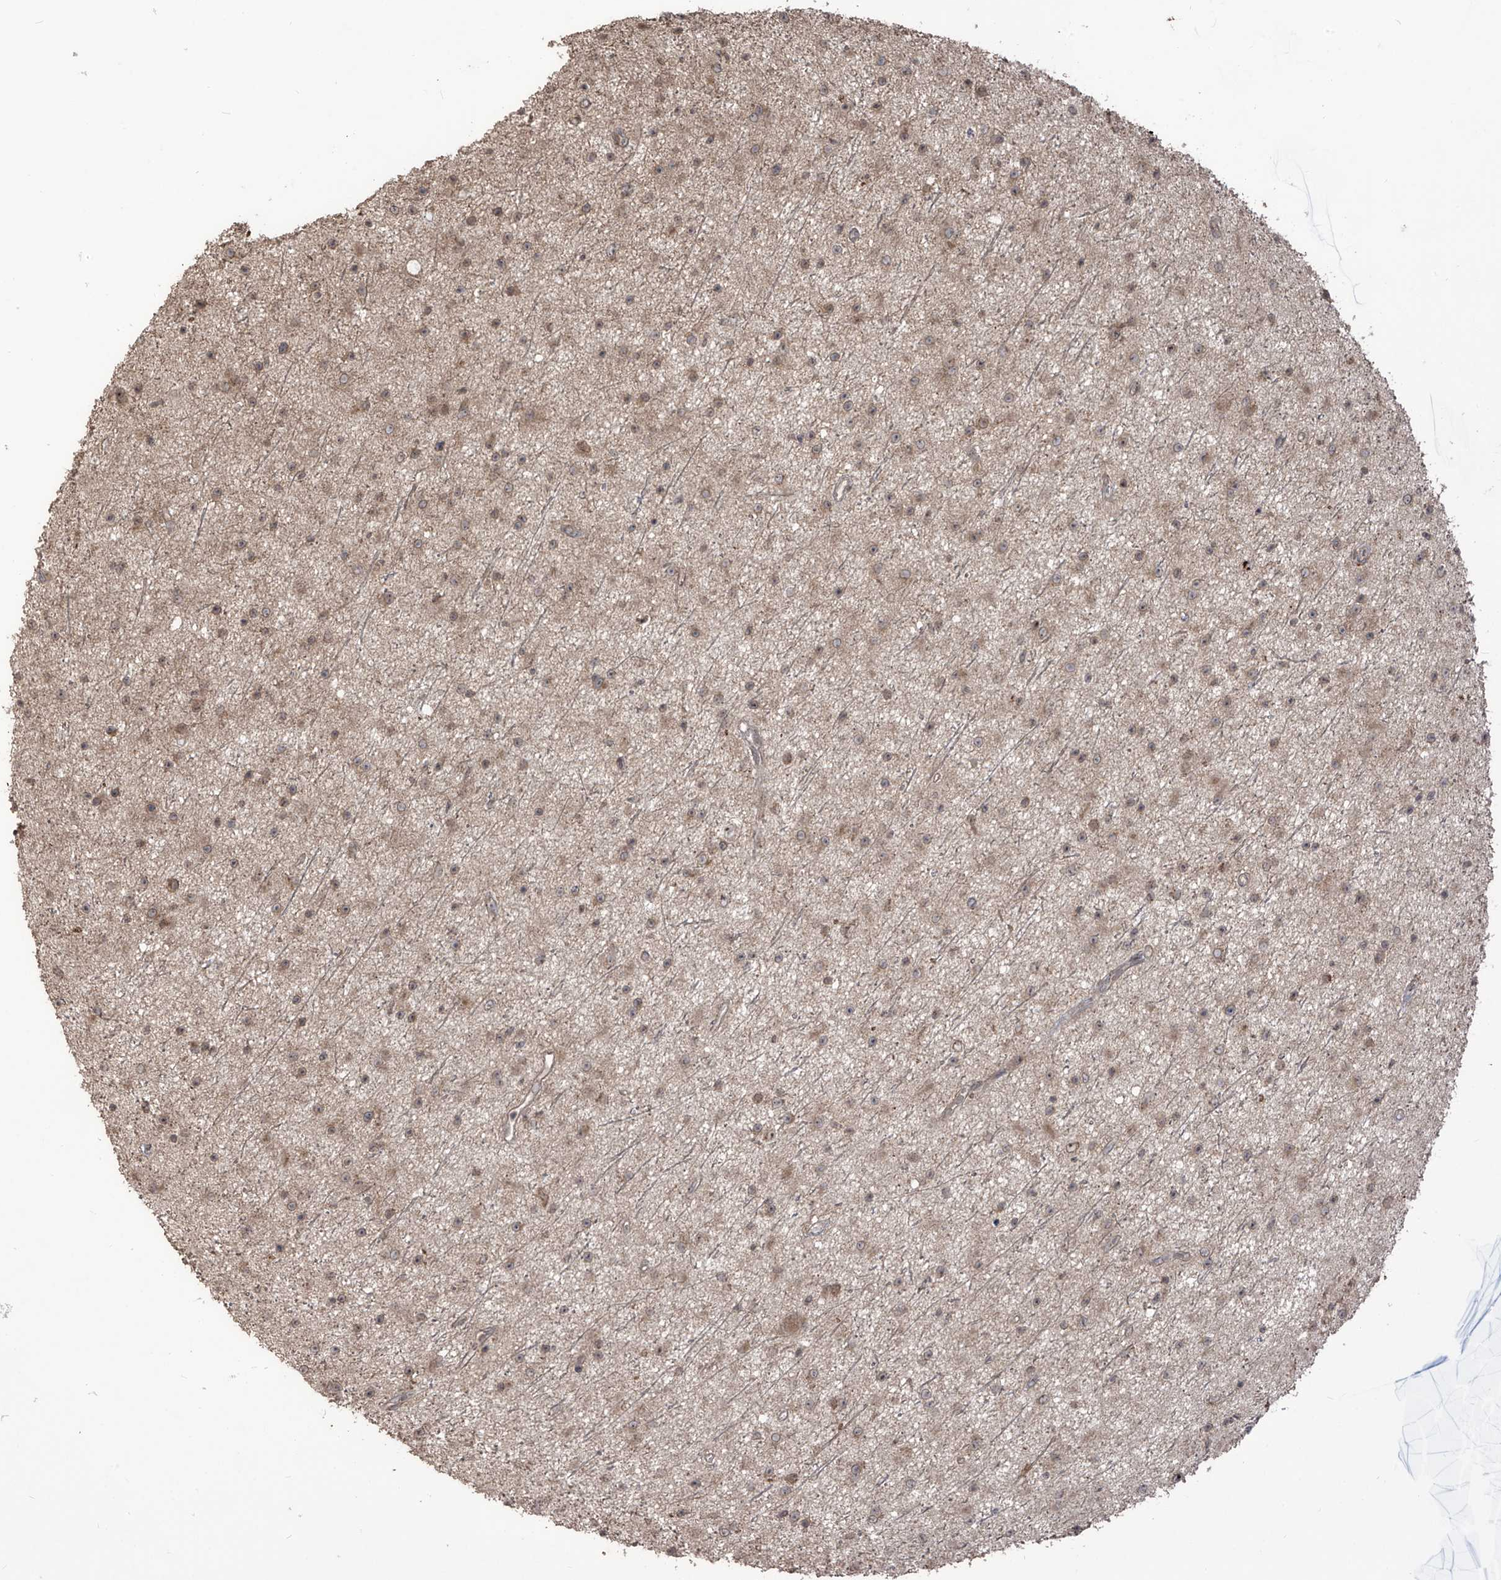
{"staining": {"intensity": "weak", "quantity": ">75%", "location": "cytoplasmic/membranous"}, "tissue": "glioma", "cell_type": "Tumor cells", "image_type": "cancer", "snomed": [{"axis": "morphology", "description": "Glioma, malignant, Low grade"}, {"axis": "topography", "description": "Cerebral cortex"}], "caption": "A histopathology image showing weak cytoplasmic/membranous expression in approximately >75% of tumor cells in glioma, as visualized by brown immunohistochemical staining.", "gene": "CARF", "patient": {"sex": "female", "age": 39}}